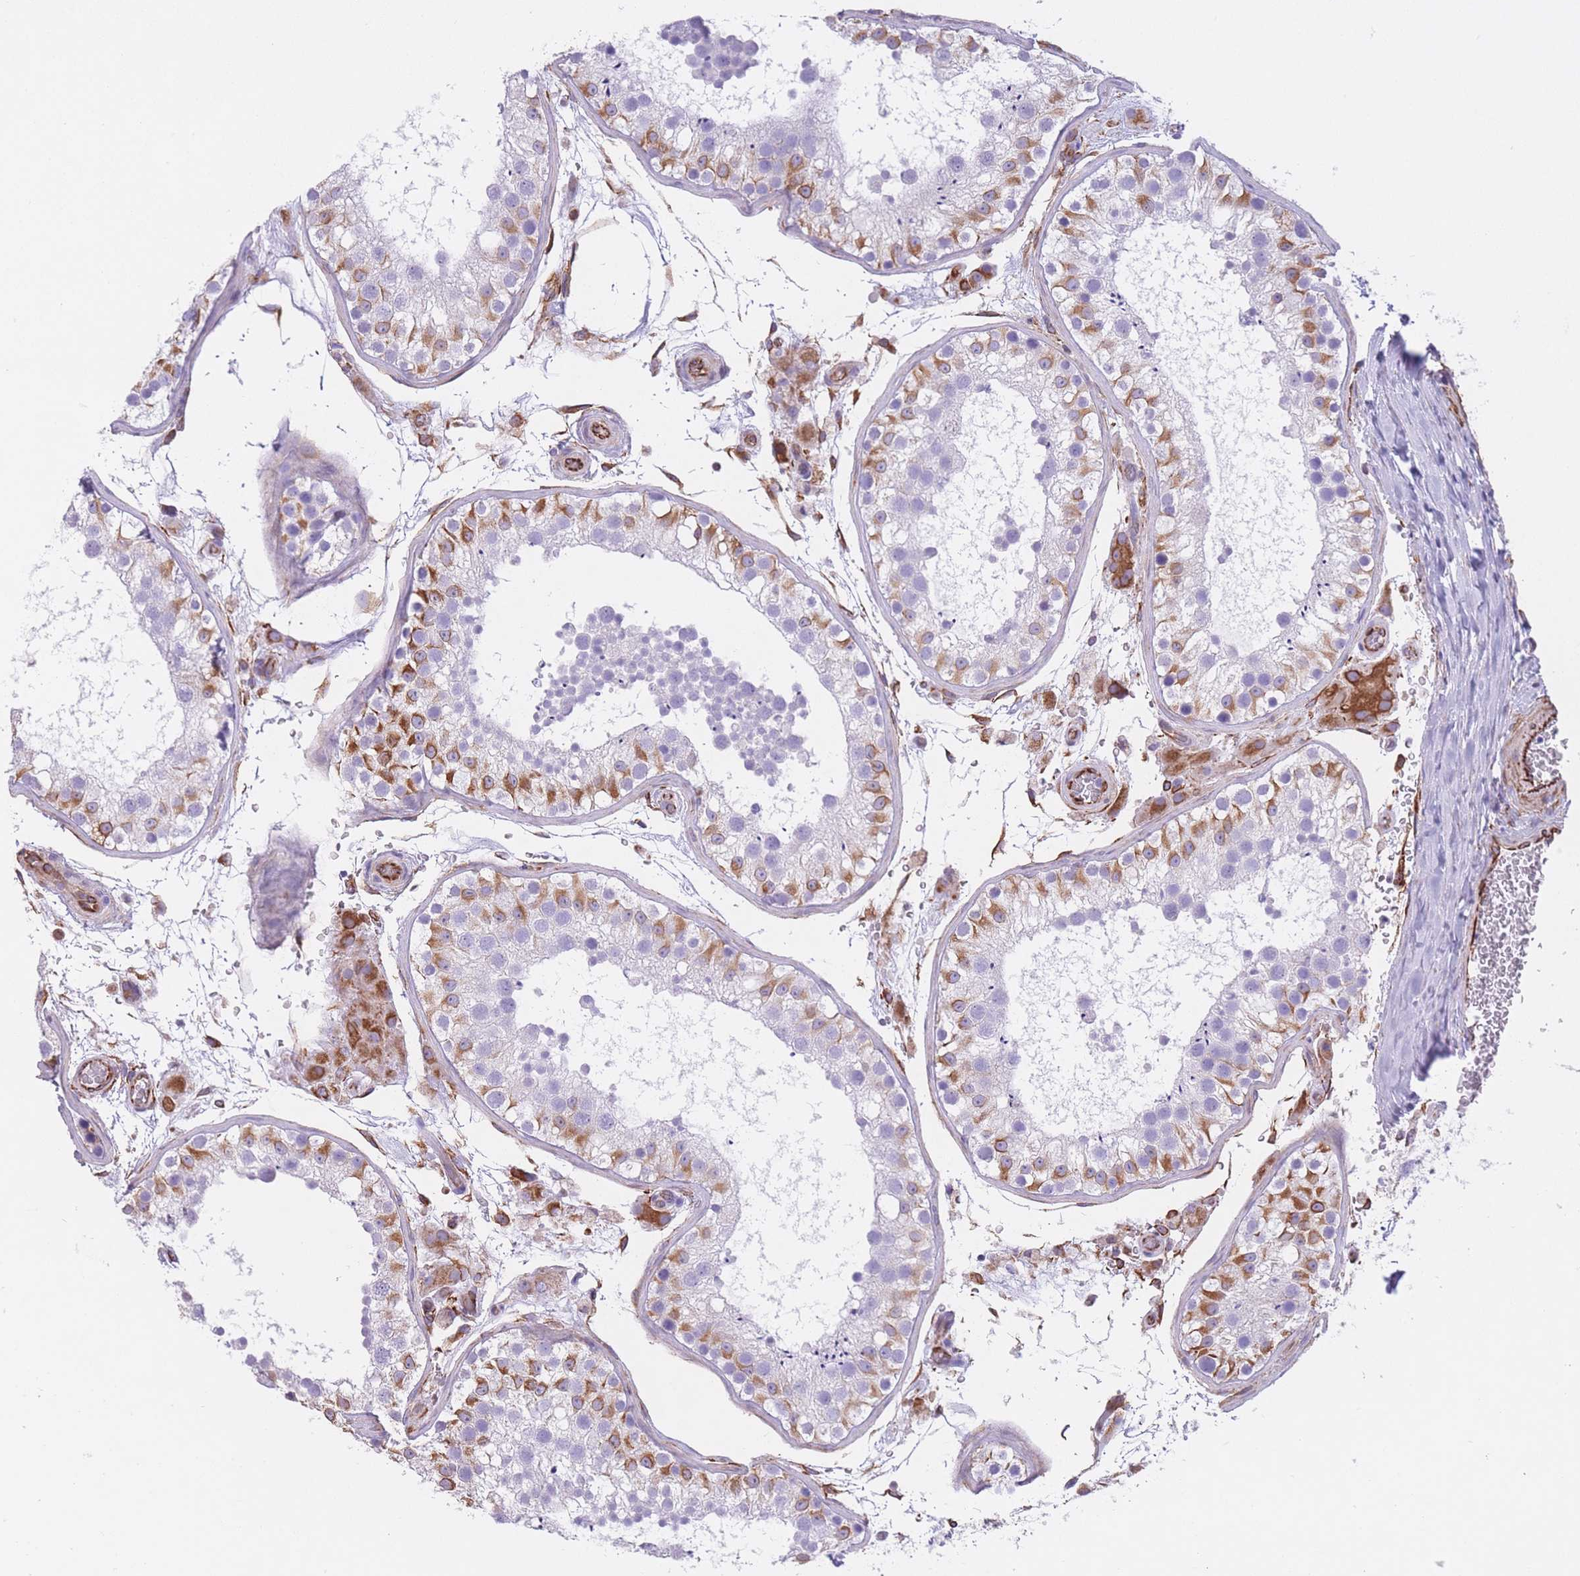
{"staining": {"intensity": "strong", "quantity": "<25%", "location": "cytoplasmic/membranous"}, "tissue": "testis", "cell_type": "Cells in seminiferous ducts", "image_type": "normal", "snomed": [{"axis": "morphology", "description": "Normal tissue, NOS"}, {"axis": "topography", "description": "Testis"}], "caption": "Immunohistochemical staining of normal human testis demonstrates strong cytoplasmic/membranous protein expression in about <25% of cells in seminiferous ducts.", "gene": "ATP5MF", "patient": {"sex": "male", "age": 26}}